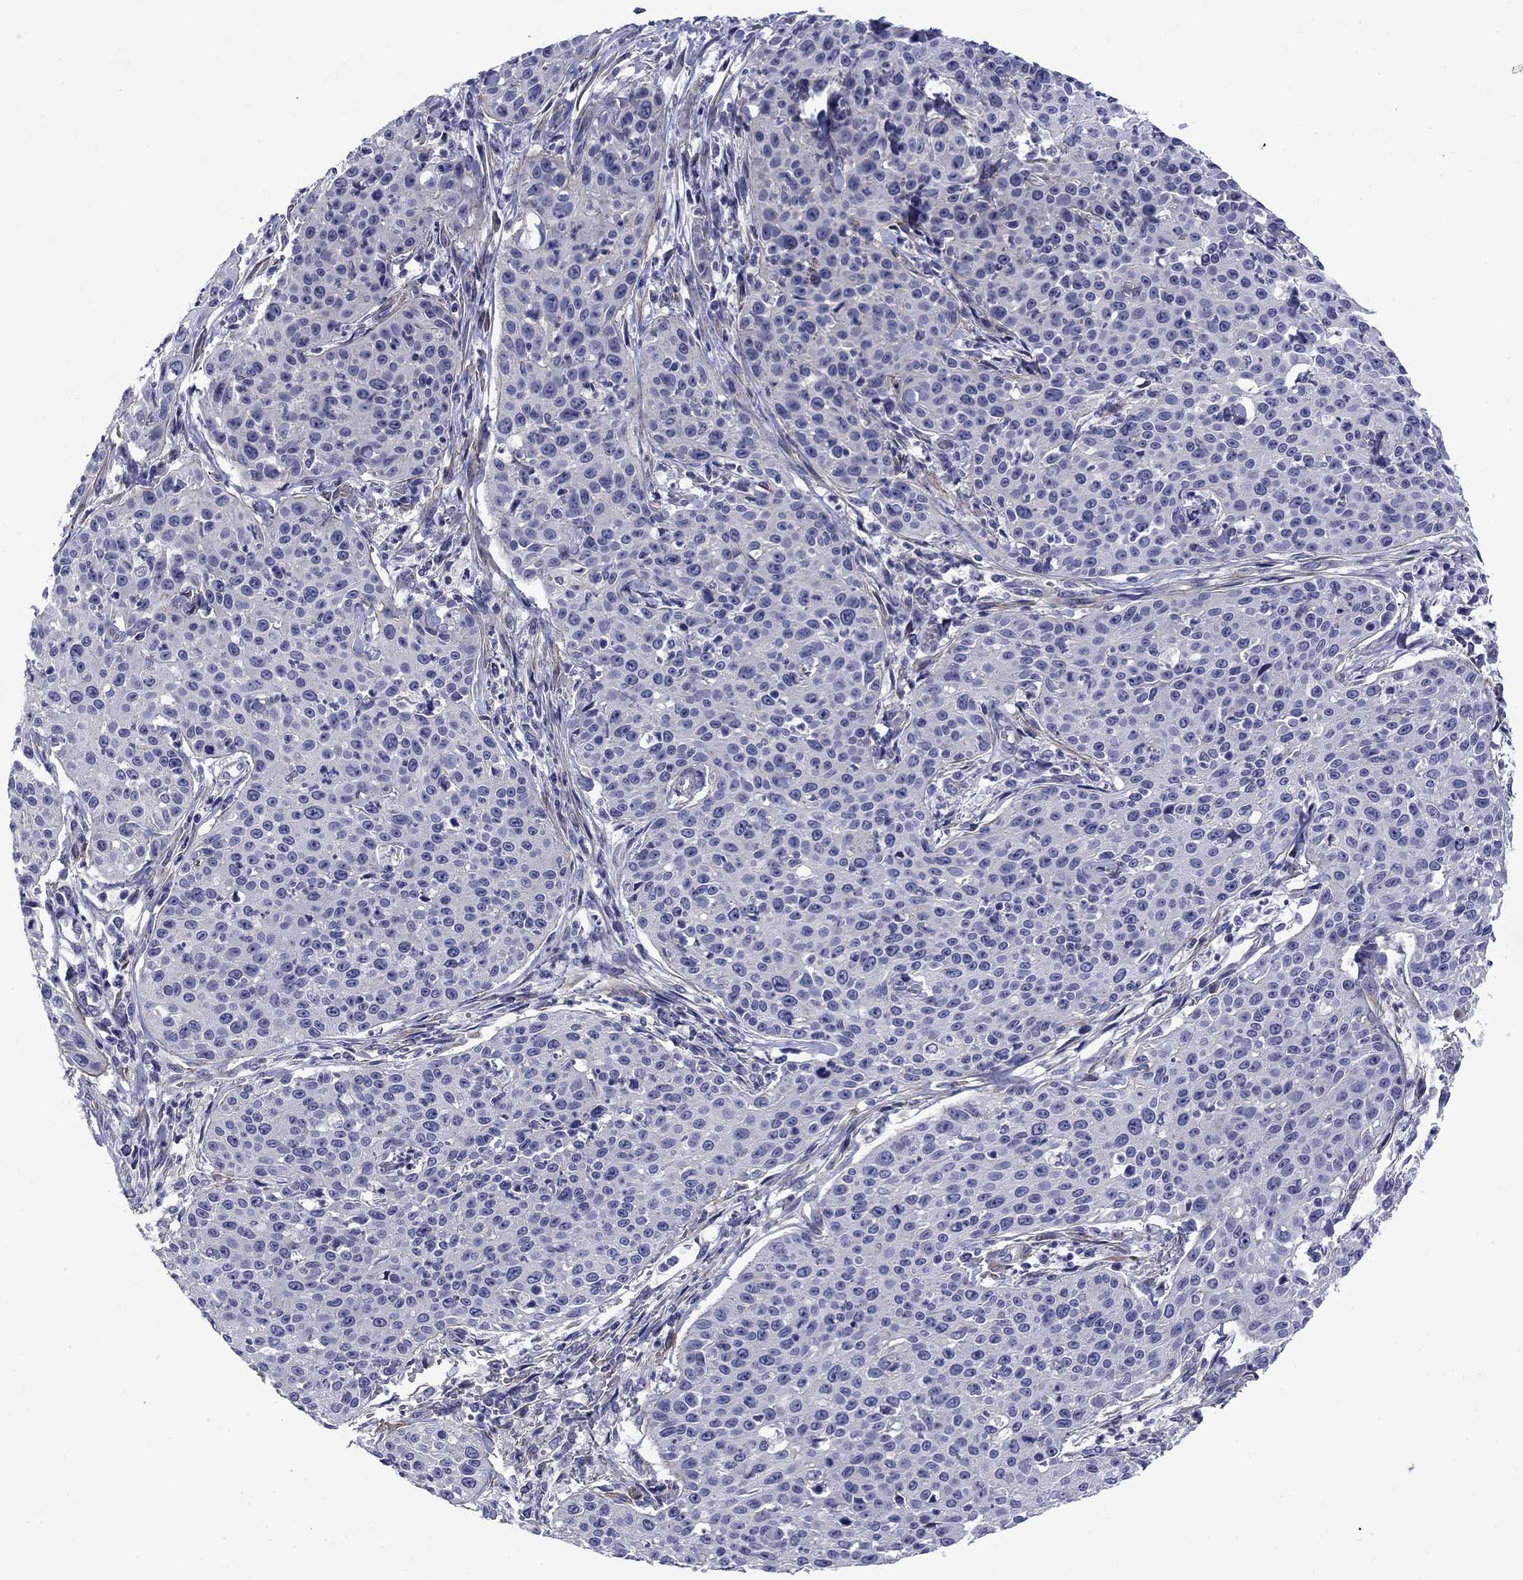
{"staining": {"intensity": "negative", "quantity": "none", "location": "none"}, "tissue": "cervical cancer", "cell_type": "Tumor cells", "image_type": "cancer", "snomed": [{"axis": "morphology", "description": "Squamous cell carcinoma, NOS"}, {"axis": "topography", "description": "Cervix"}], "caption": "A photomicrograph of human cervical squamous cell carcinoma is negative for staining in tumor cells. (DAB IHC, high magnification).", "gene": "PRKCG", "patient": {"sex": "female", "age": 26}}